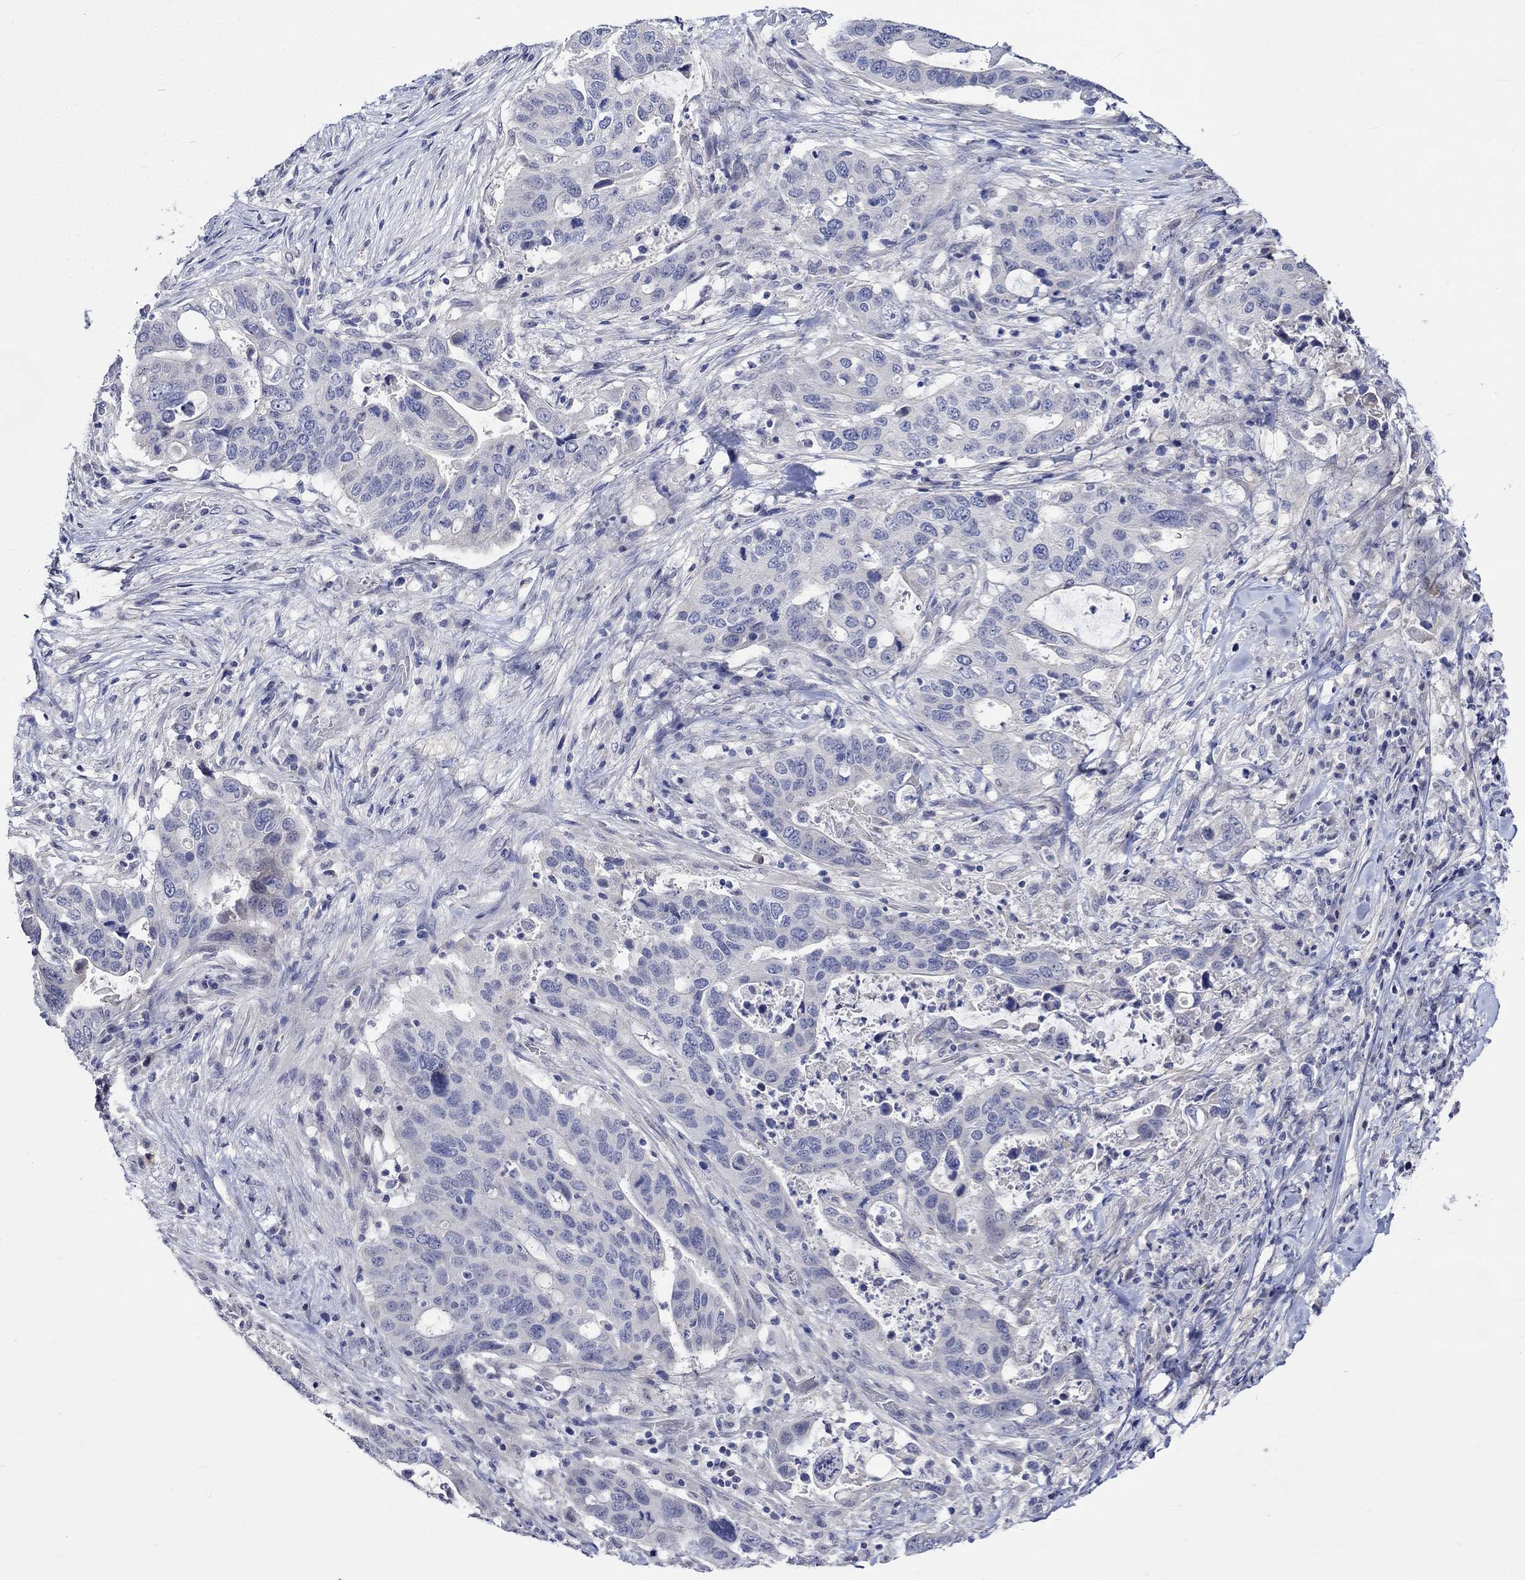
{"staining": {"intensity": "negative", "quantity": "none", "location": "none"}, "tissue": "stomach cancer", "cell_type": "Tumor cells", "image_type": "cancer", "snomed": [{"axis": "morphology", "description": "Adenocarcinoma, NOS"}, {"axis": "topography", "description": "Stomach"}], "caption": "Immunohistochemistry image of human stomach cancer (adenocarcinoma) stained for a protein (brown), which exhibits no positivity in tumor cells.", "gene": "CRYAB", "patient": {"sex": "male", "age": 54}}